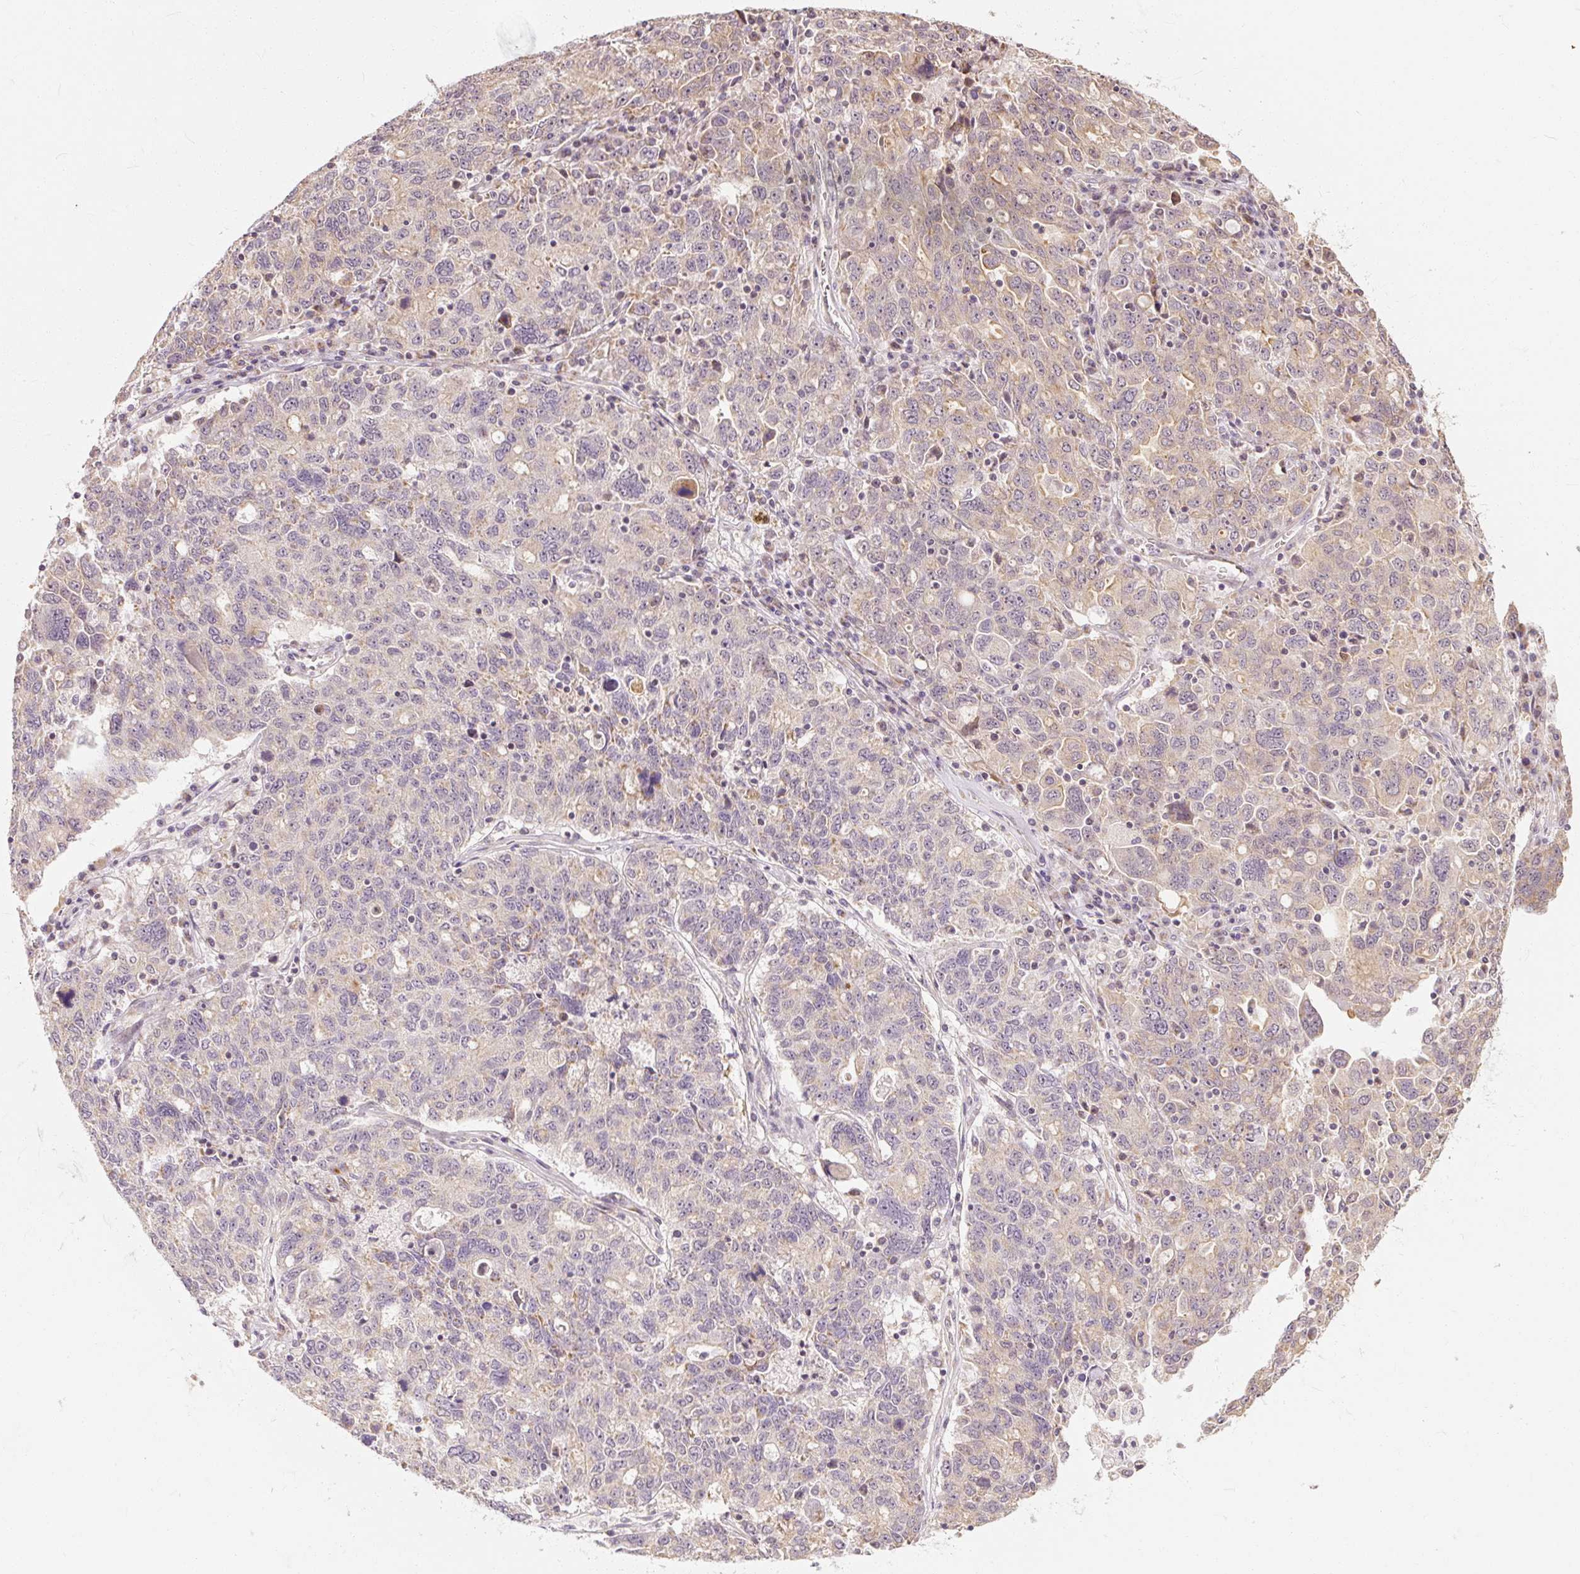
{"staining": {"intensity": "weak", "quantity": "<25%", "location": "cytoplasmic/membranous"}, "tissue": "ovarian cancer", "cell_type": "Tumor cells", "image_type": "cancer", "snomed": [{"axis": "morphology", "description": "Carcinoma, endometroid"}, {"axis": "topography", "description": "Ovary"}], "caption": "There is no significant staining in tumor cells of ovarian endometroid carcinoma.", "gene": "RB1CC1", "patient": {"sex": "female", "age": 62}}